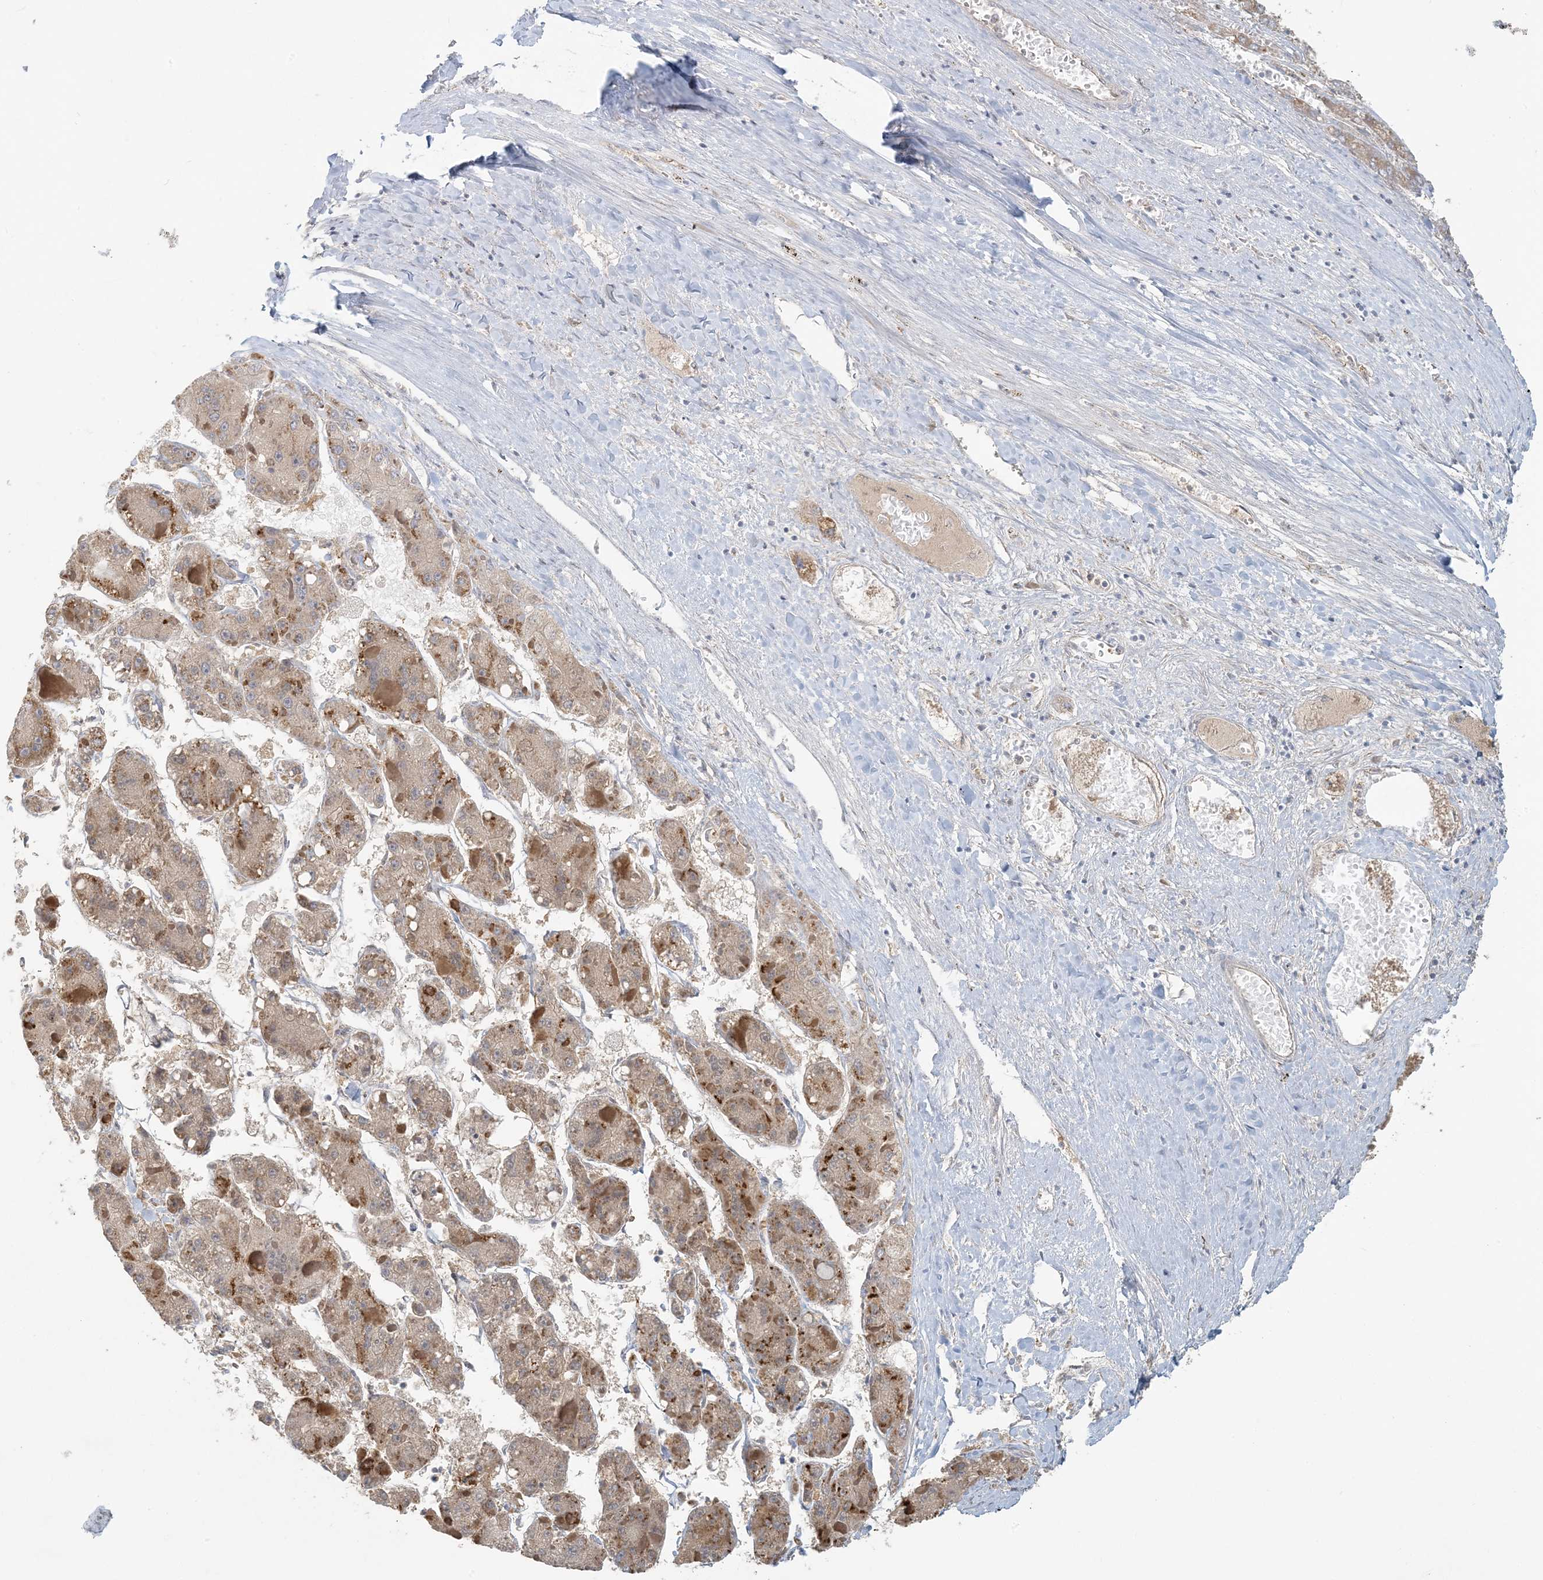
{"staining": {"intensity": "moderate", "quantity": ">75%", "location": "cytoplasmic/membranous"}, "tissue": "liver cancer", "cell_type": "Tumor cells", "image_type": "cancer", "snomed": [{"axis": "morphology", "description": "Carcinoma, Hepatocellular, NOS"}, {"axis": "topography", "description": "Liver"}], "caption": "Protein staining by IHC exhibits moderate cytoplasmic/membranous staining in approximately >75% of tumor cells in liver cancer.", "gene": "HACL1", "patient": {"sex": "female", "age": 73}}